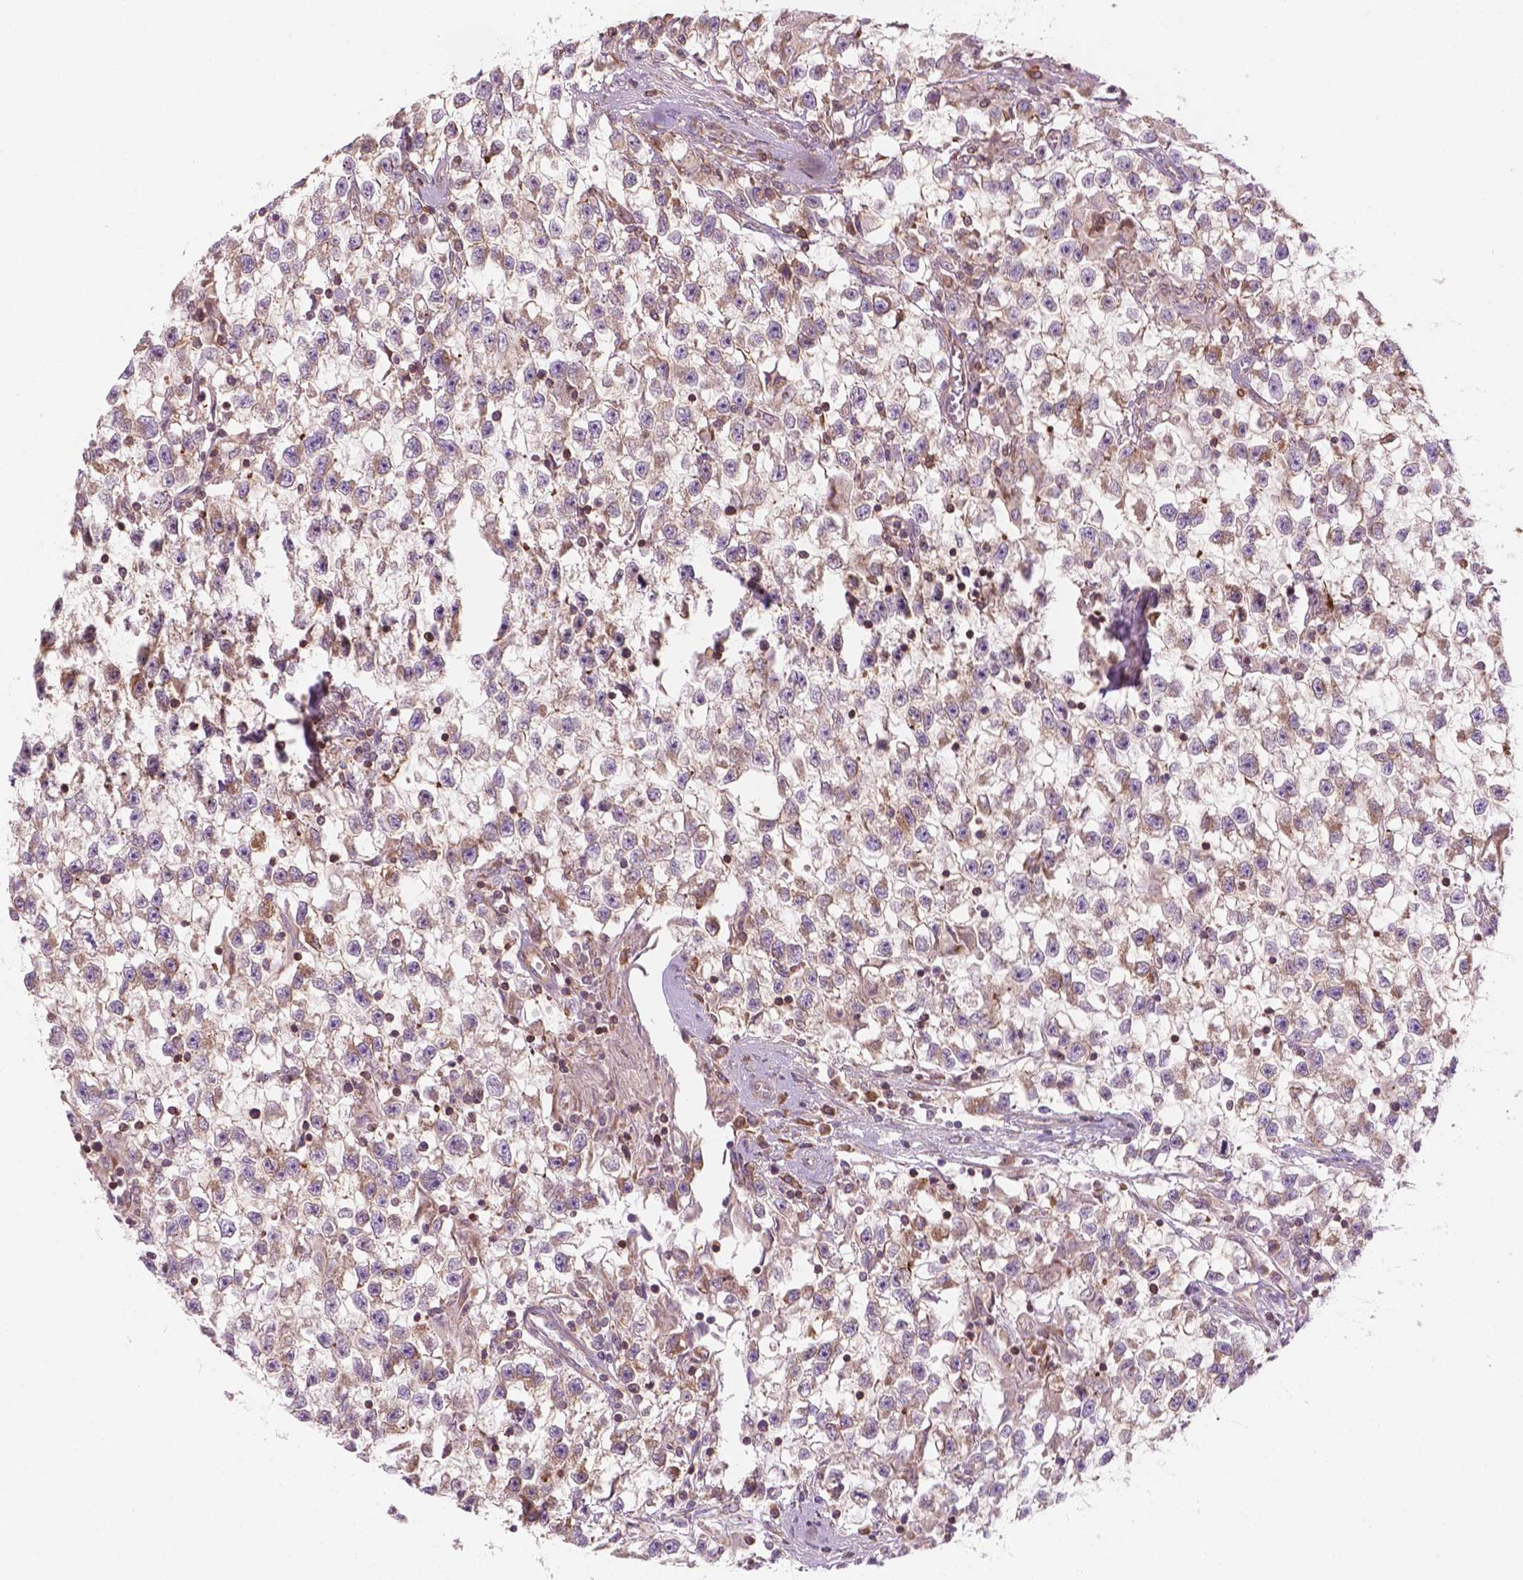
{"staining": {"intensity": "negative", "quantity": "none", "location": "none"}, "tissue": "testis cancer", "cell_type": "Tumor cells", "image_type": "cancer", "snomed": [{"axis": "morphology", "description": "Seminoma, NOS"}, {"axis": "topography", "description": "Testis"}], "caption": "This is a image of immunohistochemistry (IHC) staining of testis seminoma, which shows no positivity in tumor cells.", "gene": "SURF4", "patient": {"sex": "male", "age": 31}}